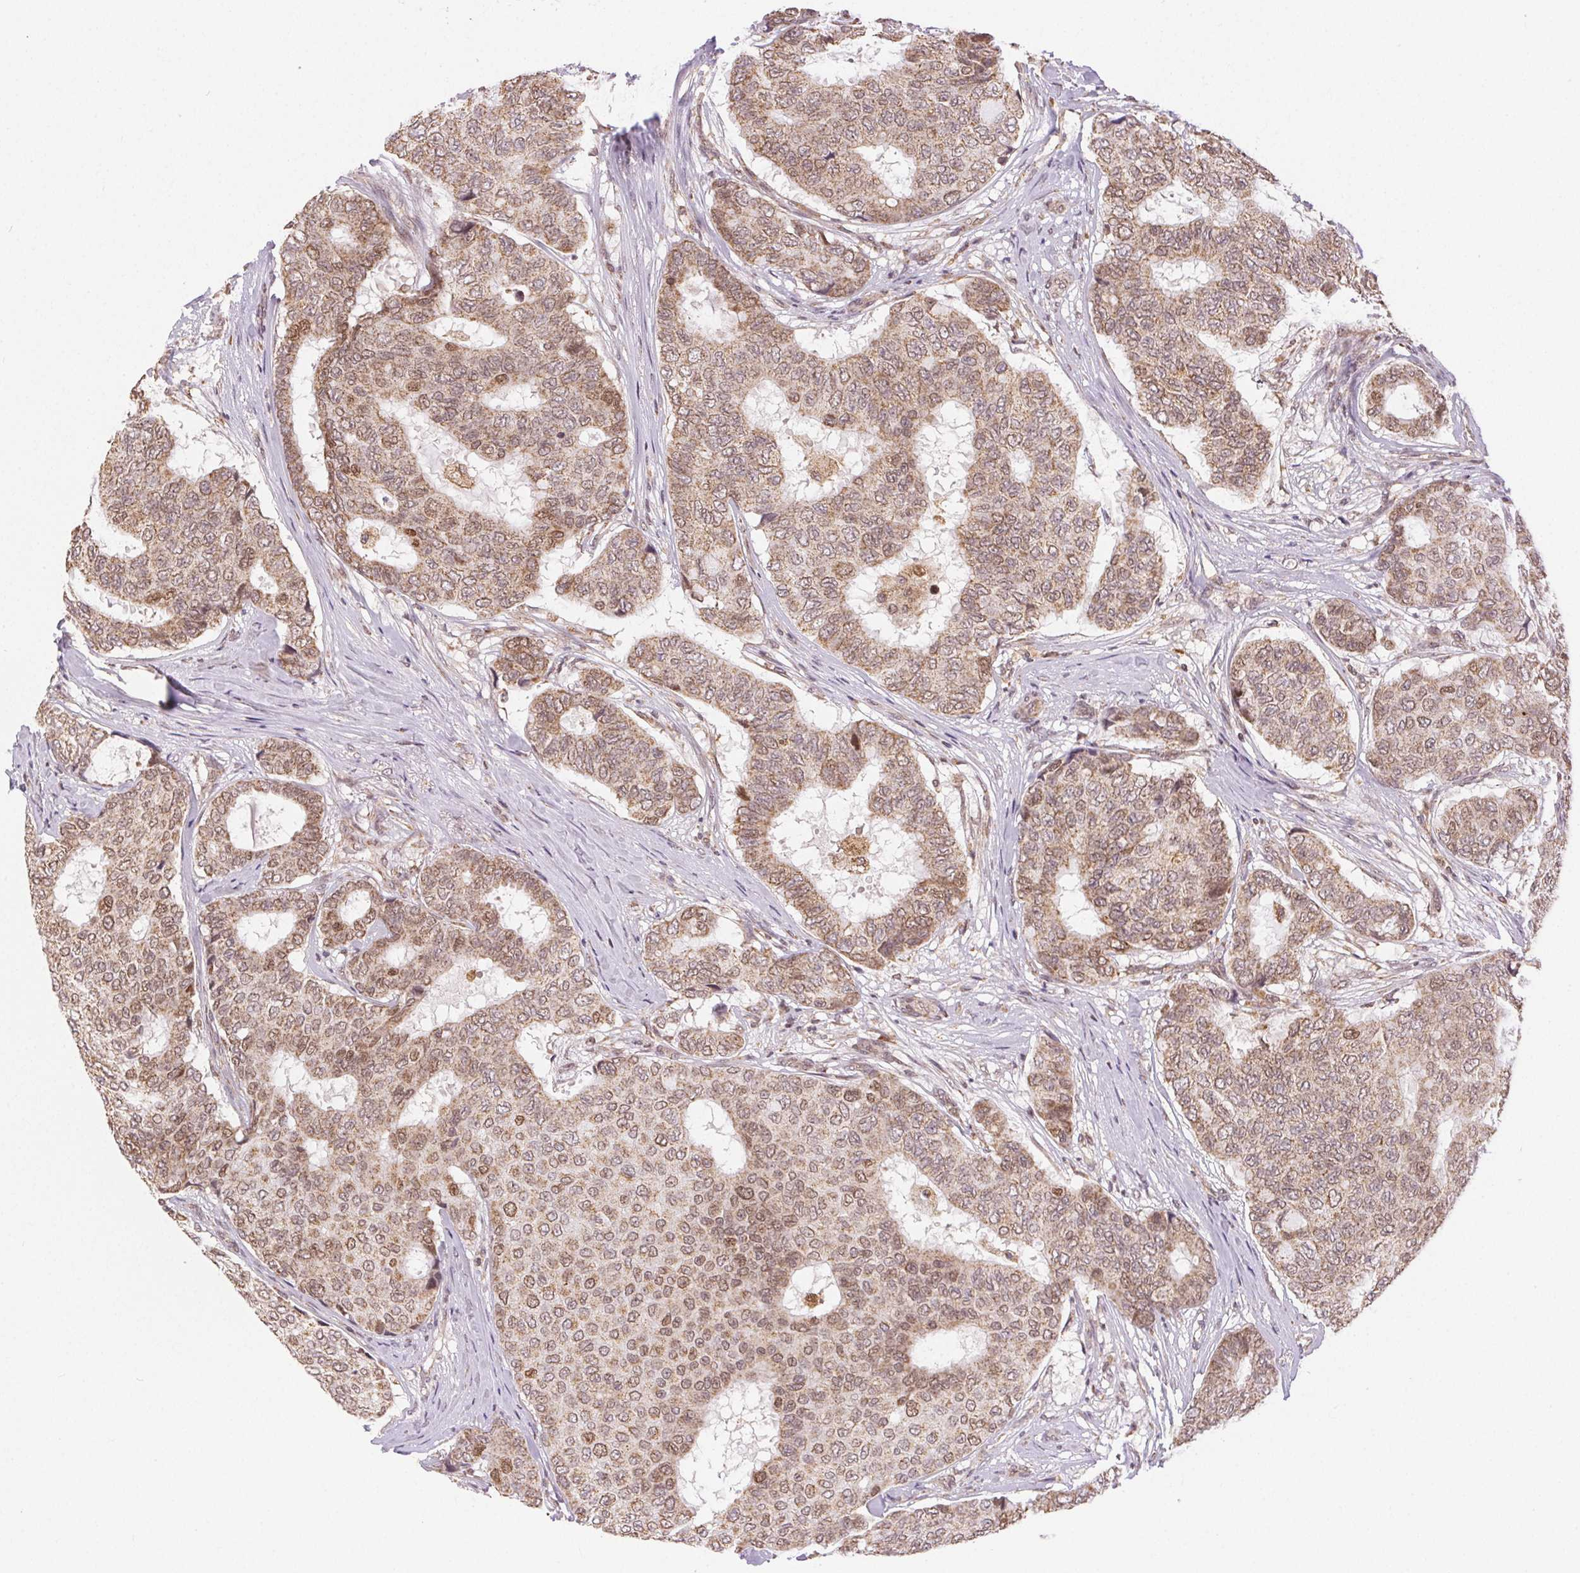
{"staining": {"intensity": "moderate", "quantity": ">75%", "location": "nuclear"}, "tissue": "breast cancer", "cell_type": "Tumor cells", "image_type": "cancer", "snomed": [{"axis": "morphology", "description": "Duct carcinoma"}, {"axis": "topography", "description": "Breast"}], "caption": "Human intraductal carcinoma (breast) stained with a brown dye shows moderate nuclear positive positivity in approximately >75% of tumor cells.", "gene": "PIWIL4", "patient": {"sex": "female", "age": 75}}